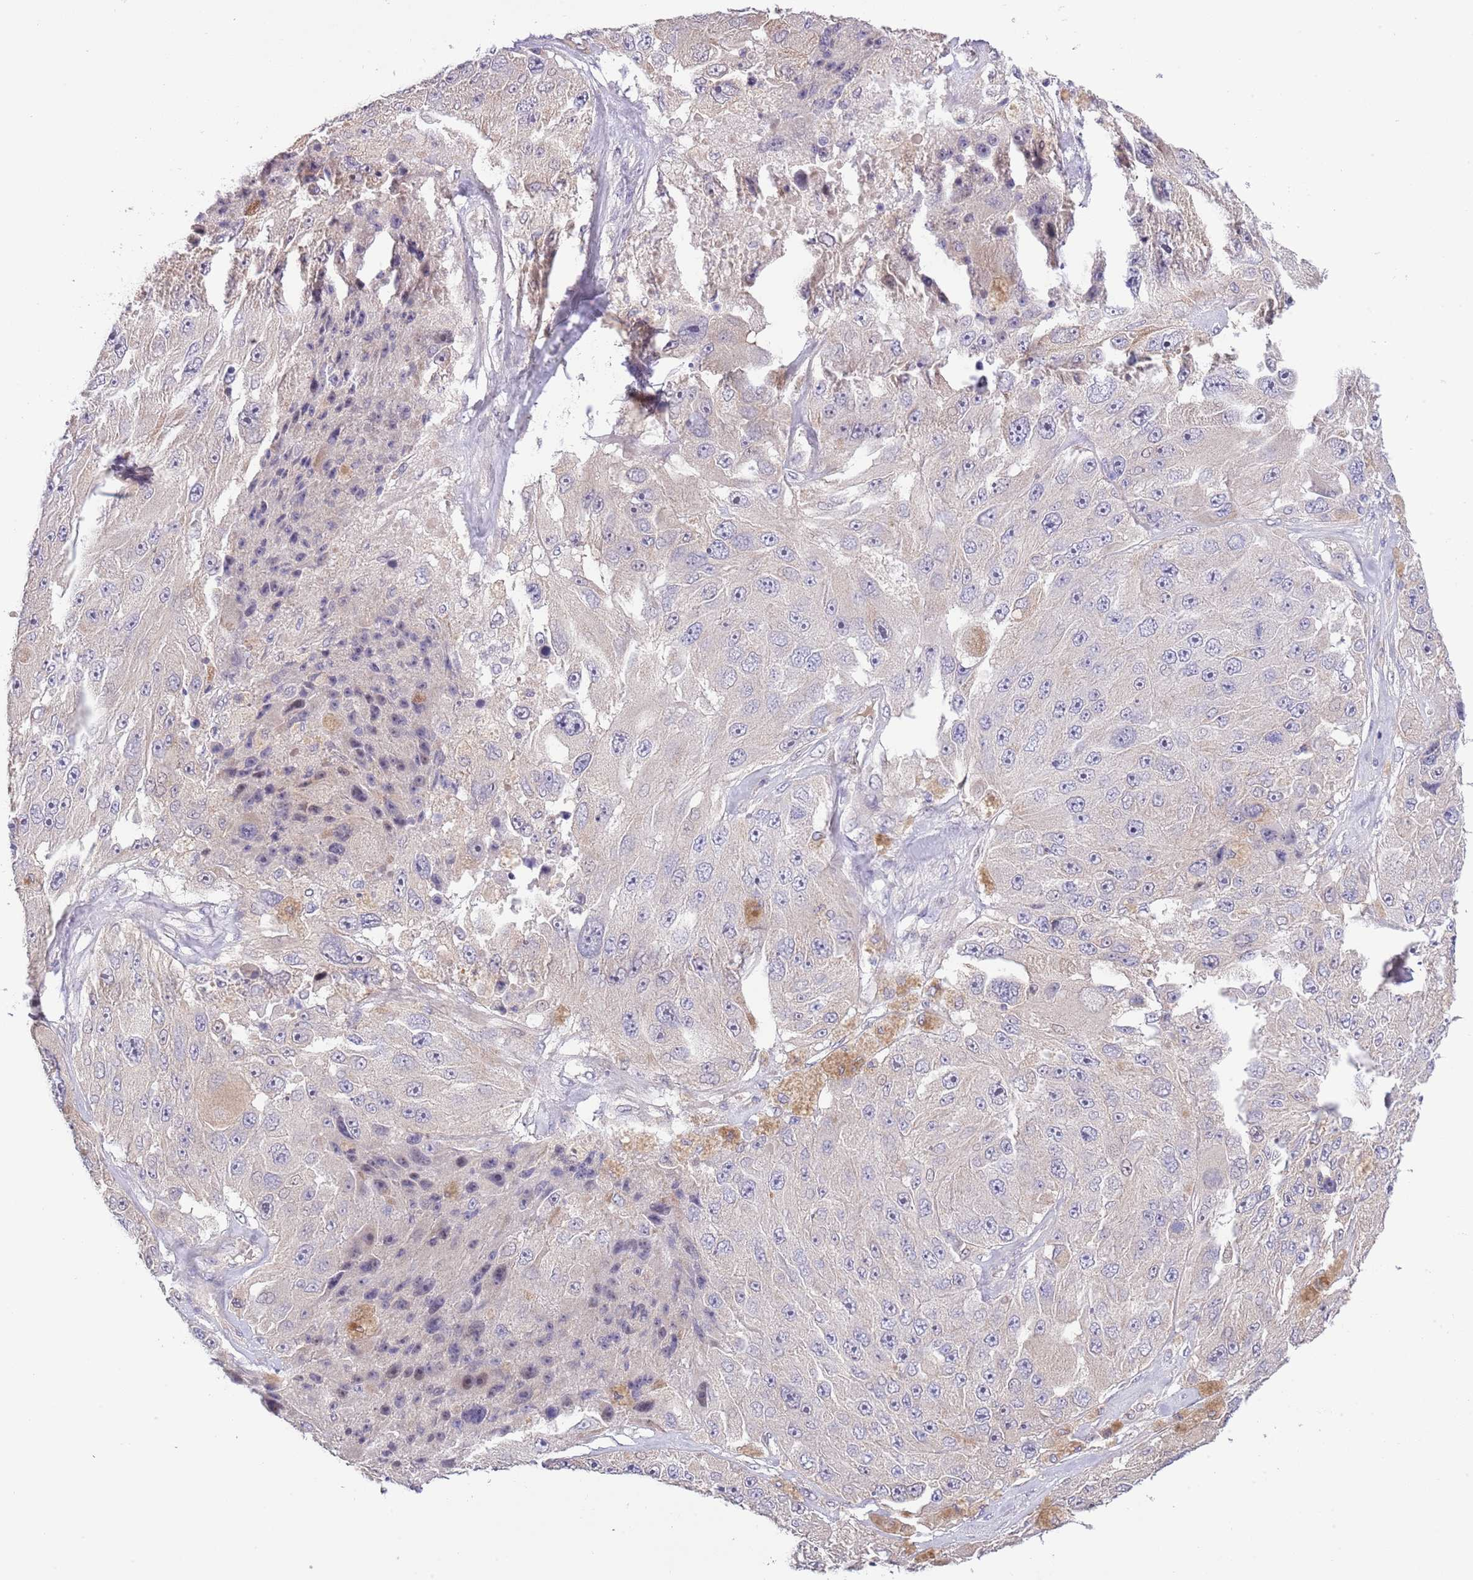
{"staining": {"intensity": "negative", "quantity": "none", "location": "none"}, "tissue": "melanoma", "cell_type": "Tumor cells", "image_type": "cancer", "snomed": [{"axis": "morphology", "description": "Malignant melanoma, Metastatic site"}, {"axis": "topography", "description": "Lymph node"}], "caption": "Immunohistochemical staining of malignant melanoma (metastatic site) exhibits no significant expression in tumor cells.", "gene": "LIPJ", "patient": {"sex": "male", "age": 62}}